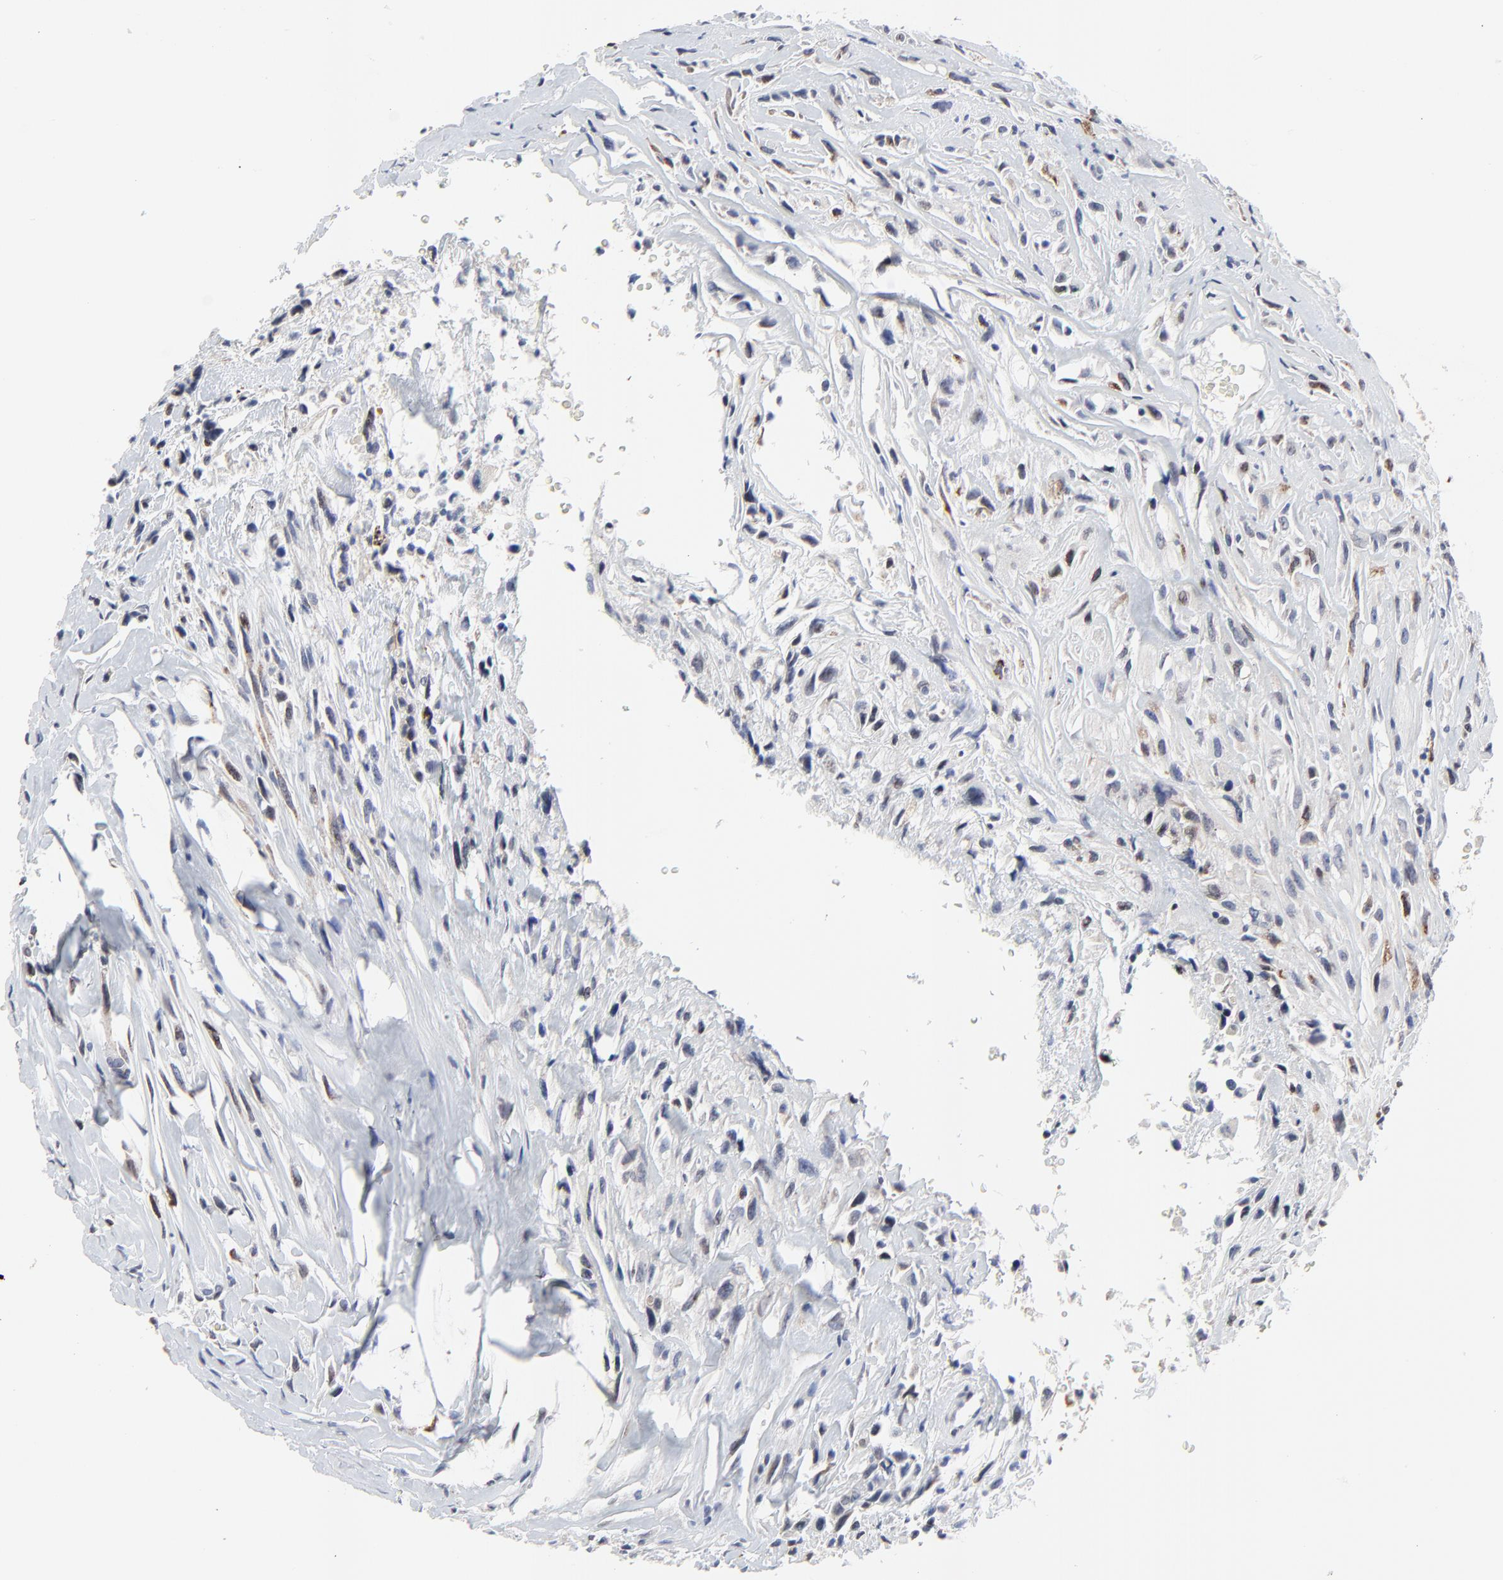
{"staining": {"intensity": "weak", "quantity": "25%-75%", "location": "cytoplasmic/membranous"}, "tissue": "glioma", "cell_type": "Tumor cells", "image_type": "cancer", "snomed": [{"axis": "morphology", "description": "Glioma, malignant, High grade"}, {"axis": "topography", "description": "Brain"}], "caption": "Immunohistochemistry image of malignant high-grade glioma stained for a protein (brown), which exhibits low levels of weak cytoplasmic/membranous staining in about 25%-75% of tumor cells.", "gene": "NLGN3", "patient": {"sex": "male", "age": 48}}